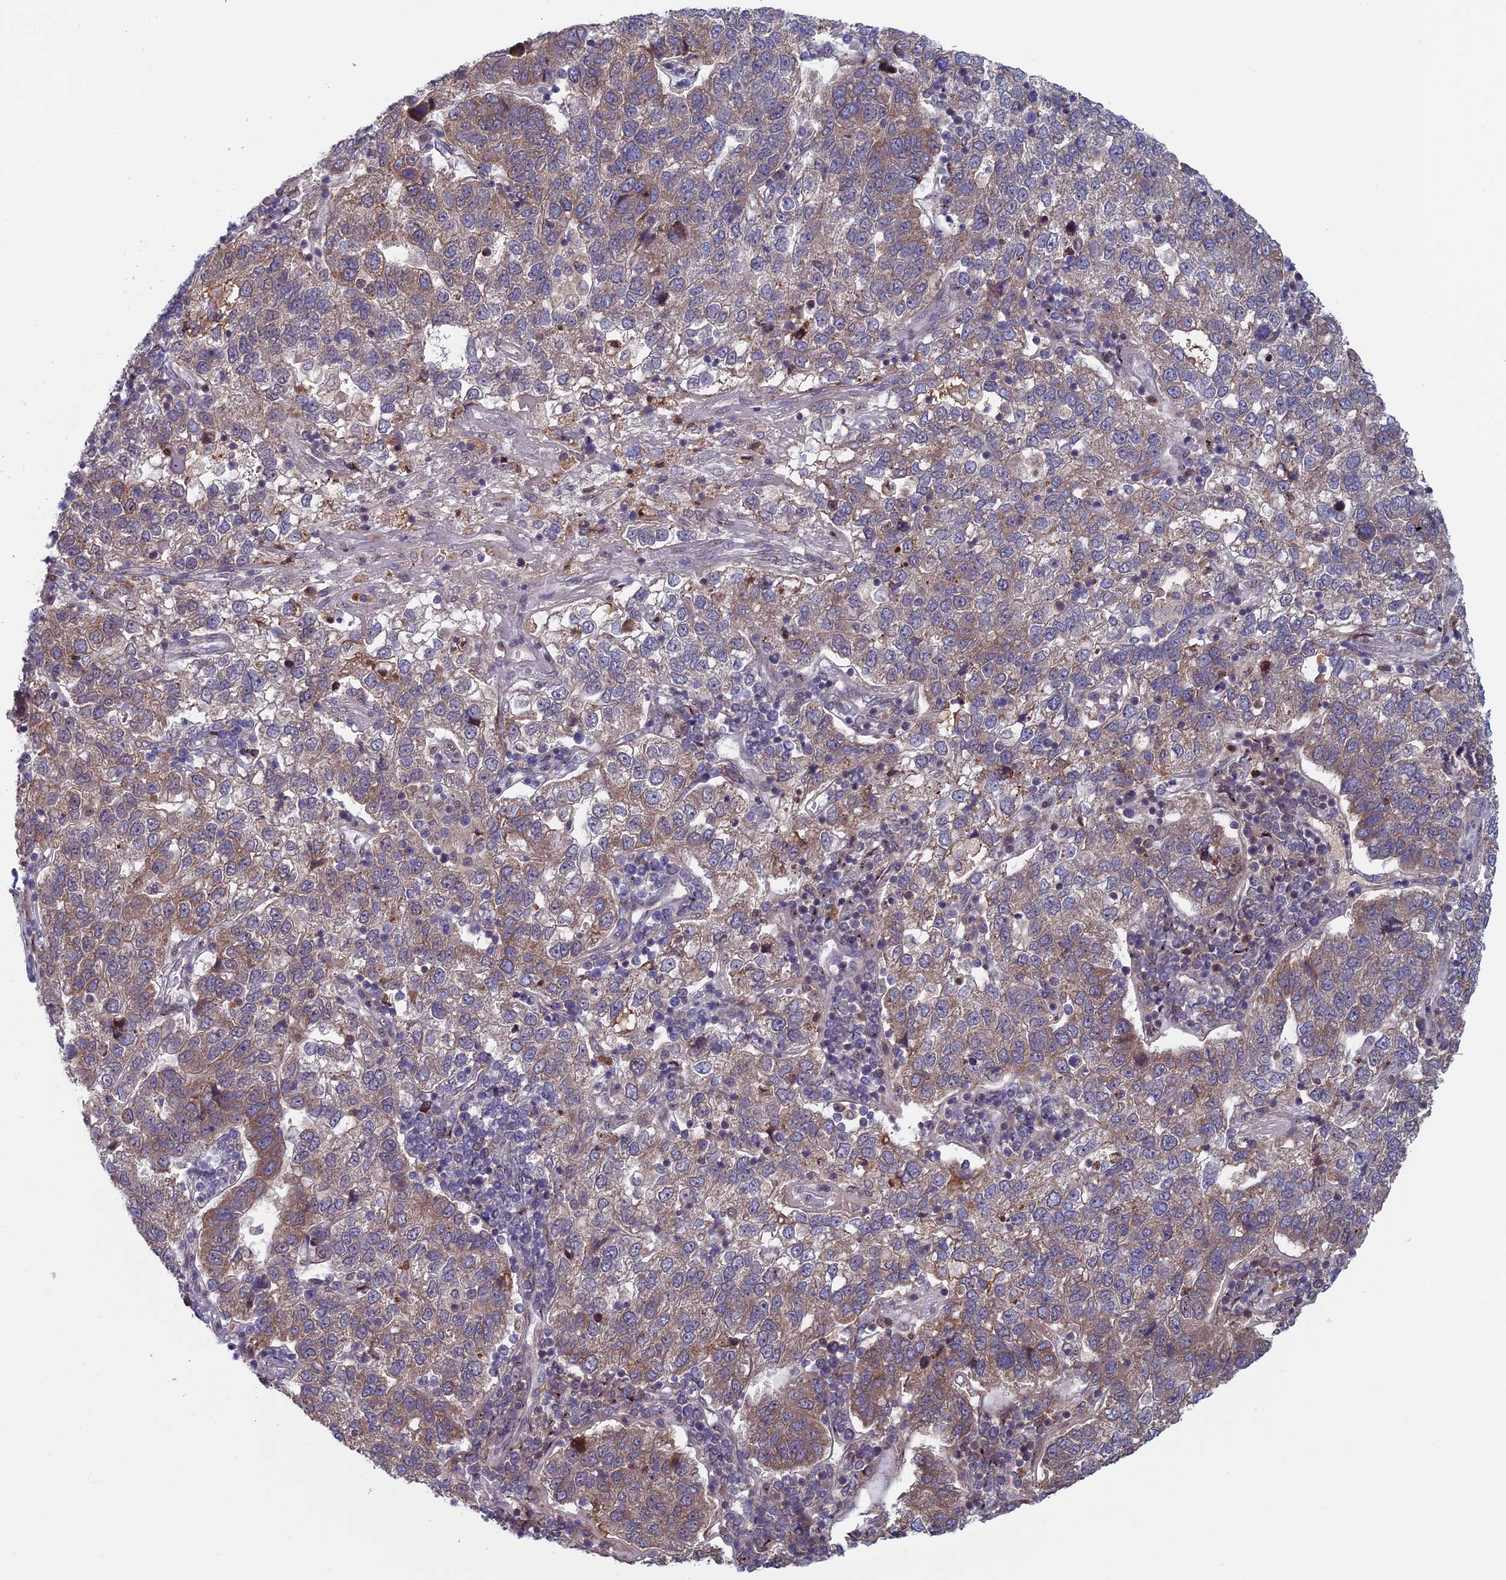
{"staining": {"intensity": "weak", "quantity": "25%-75%", "location": "cytoplasmic/membranous"}, "tissue": "pancreatic cancer", "cell_type": "Tumor cells", "image_type": "cancer", "snomed": [{"axis": "morphology", "description": "Adenocarcinoma, NOS"}, {"axis": "topography", "description": "Pancreas"}], "caption": "Protein analysis of pancreatic cancer (adenocarcinoma) tissue exhibits weak cytoplasmic/membranous positivity in approximately 25%-75% of tumor cells.", "gene": "FADS1", "patient": {"sex": "female", "age": 61}}